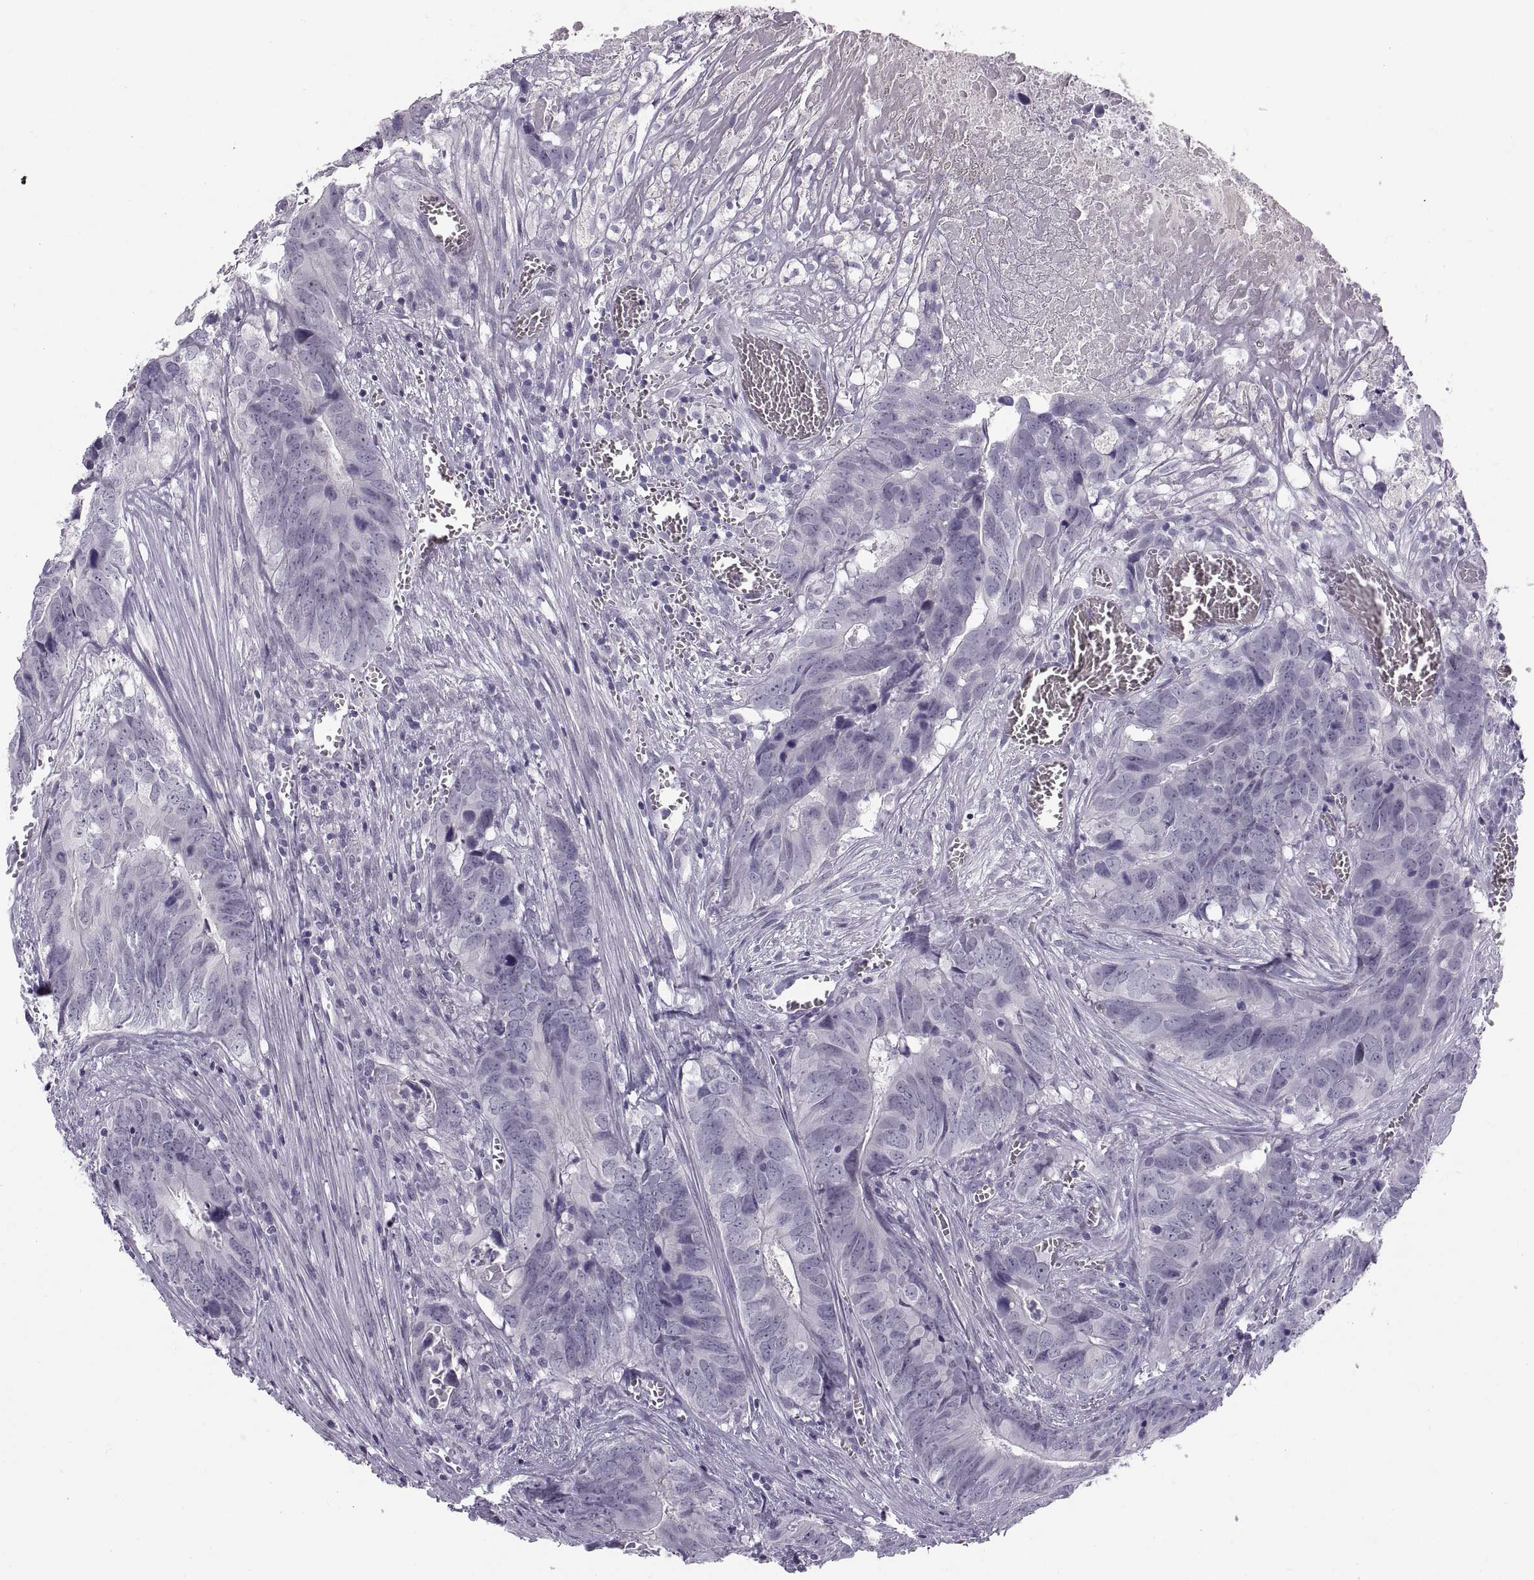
{"staining": {"intensity": "negative", "quantity": "none", "location": "none"}, "tissue": "colorectal cancer", "cell_type": "Tumor cells", "image_type": "cancer", "snomed": [{"axis": "morphology", "description": "Adenocarcinoma, NOS"}, {"axis": "topography", "description": "Colon"}], "caption": "Histopathology image shows no significant protein staining in tumor cells of colorectal cancer.", "gene": "C3orf22", "patient": {"sex": "female", "age": 82}}